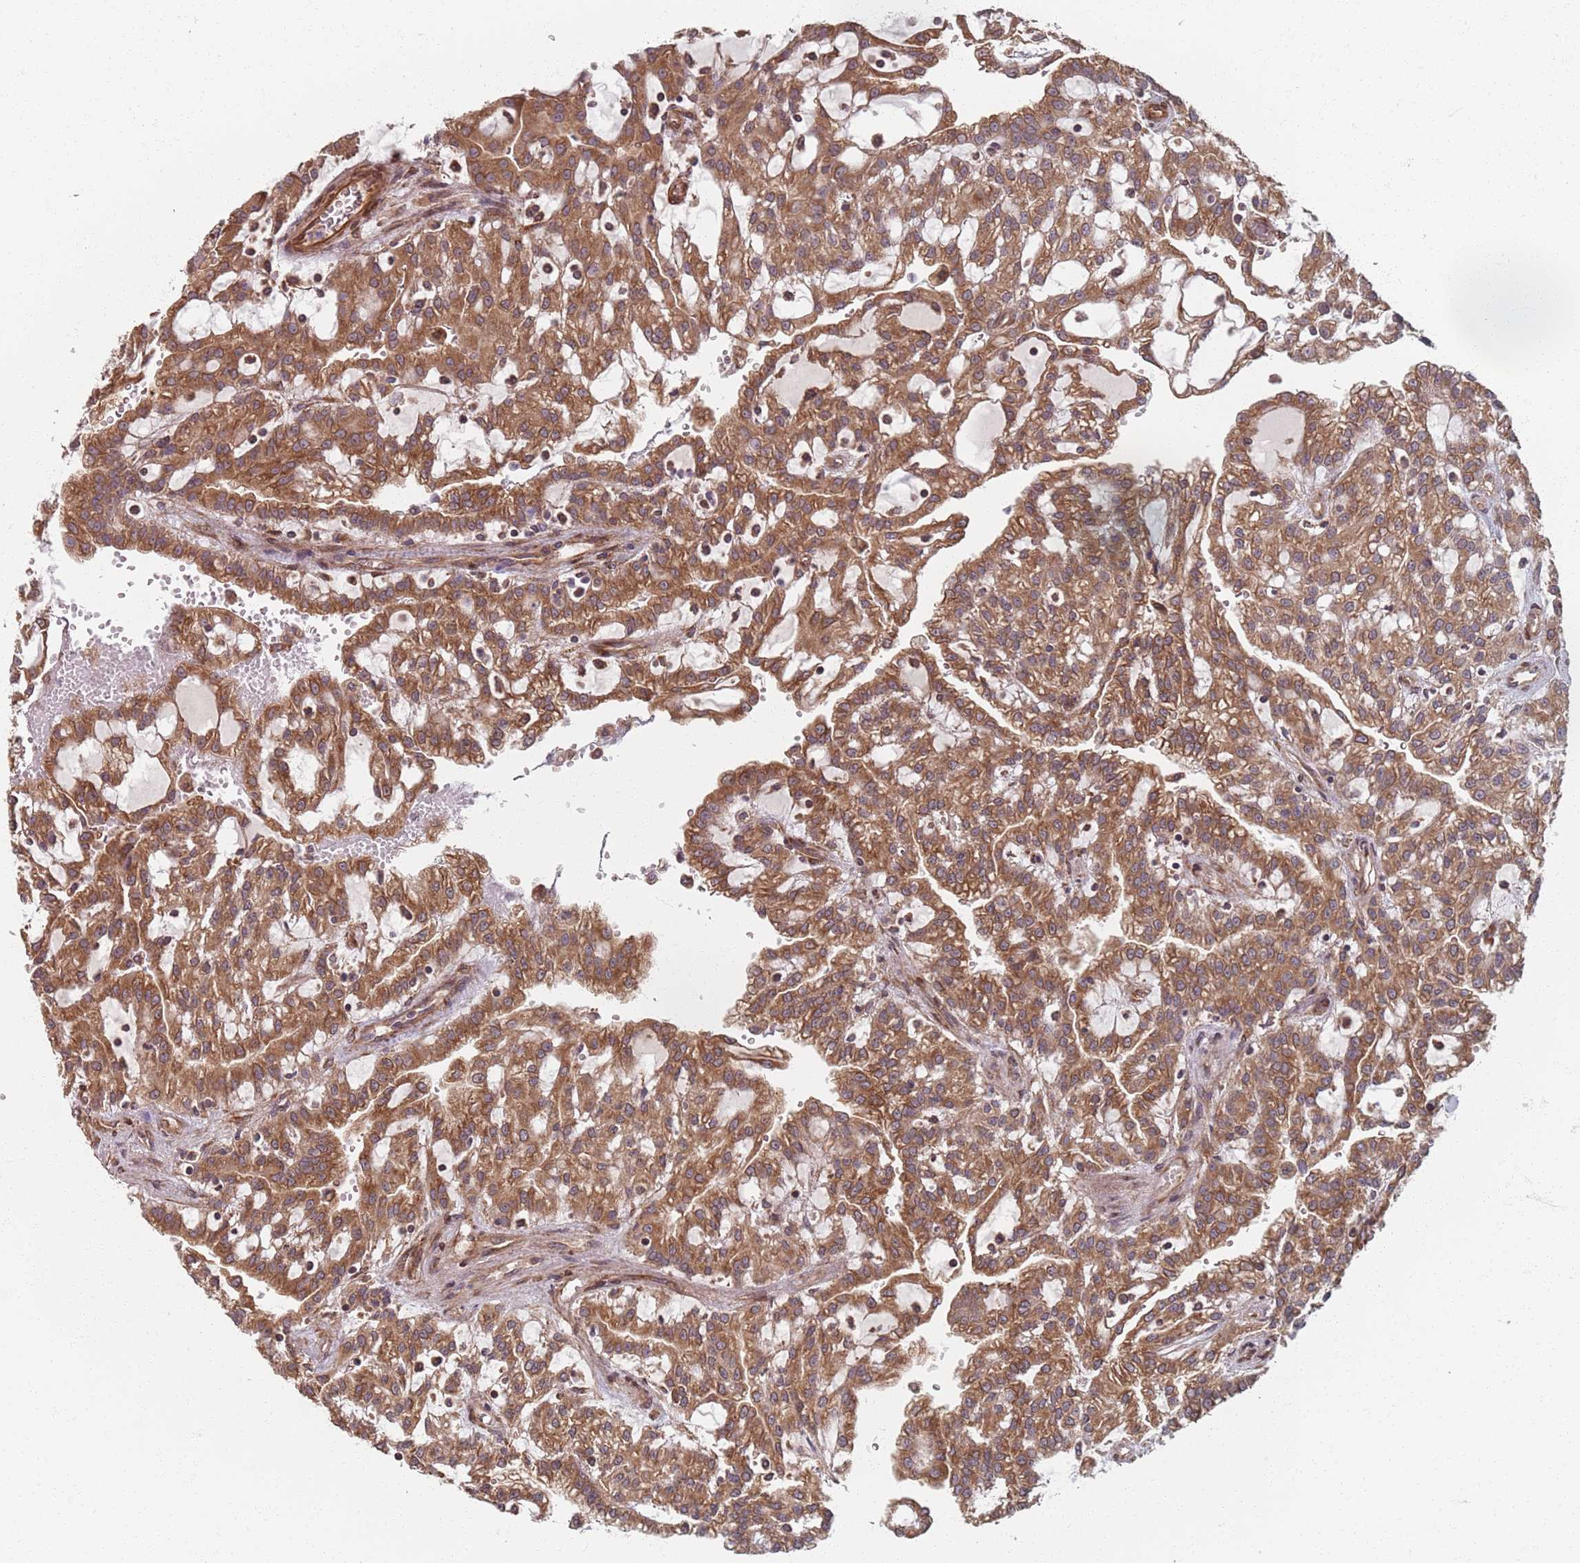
{"staining": {"intensity": "moderate", "quantity": ">75%", "location": "cytoplasmic/membranous"}, "tissue": "renal cancer", "cell_type": "Tumor cells", "image_type": "cancer", "snomed": [{"axis": "morphology", "description": "Adenocarcinoma, NOS"}, {"axis": "topography", "description": "Kidney"}], "caption": "Renal adenocarcinoma stained with IHC shows moderate cytoplasmic/membranous positivity in approximately >75% of tumor cells.", "gene": "NOTCH3", "patient": {"sex": "male", "age": 63}}